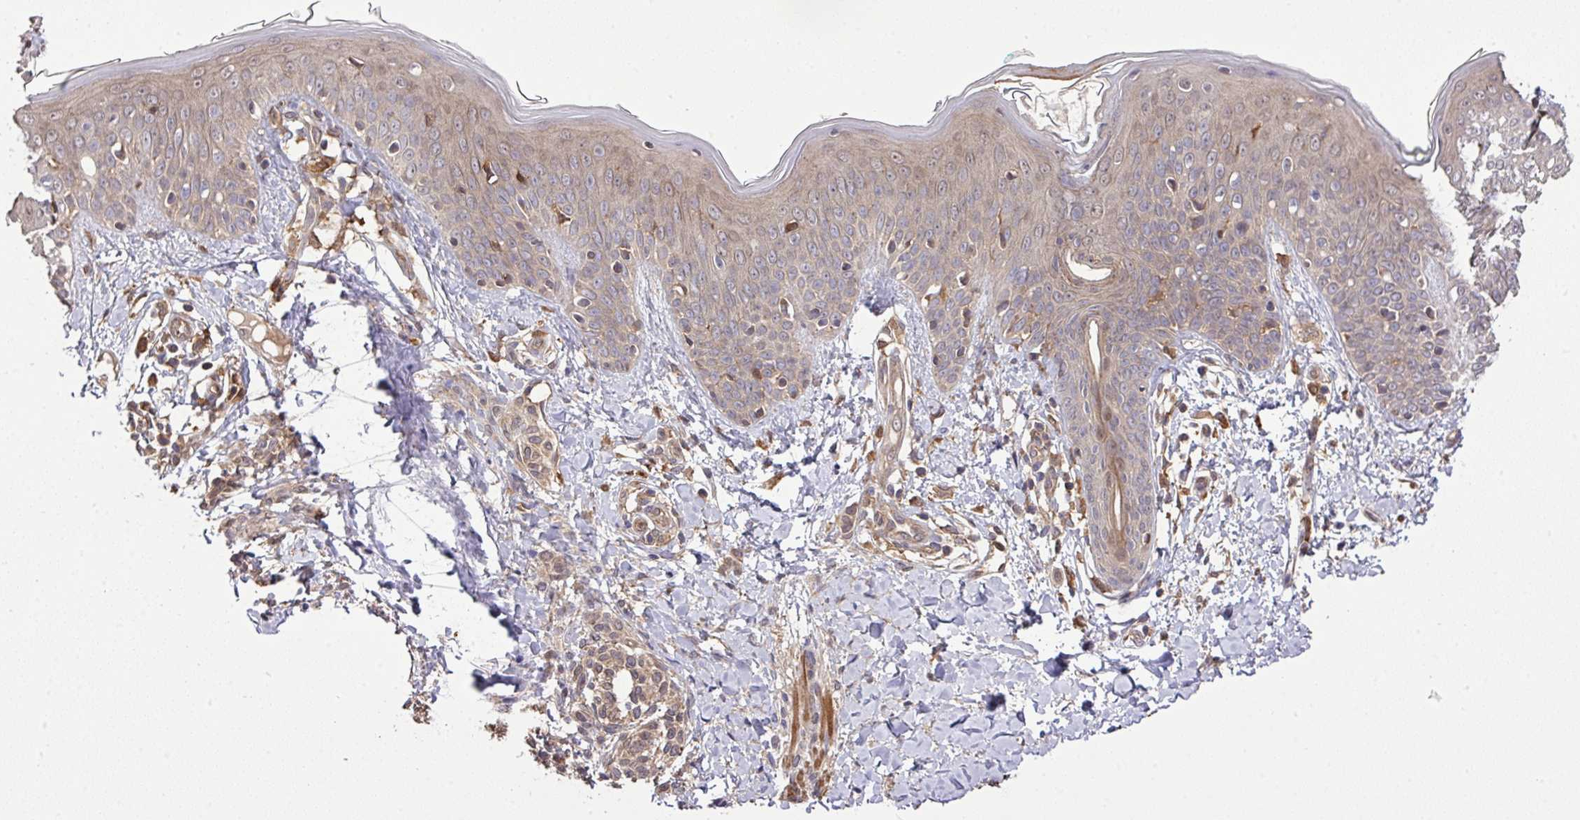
{"staining": {"intensity": "moderate", "quantity": "25%-75%", "location": "cytoplasmic/membranous"}, "tissue": "skin", "cell_type": "Fibroblasts", "image_type": "normal", "snomed": [{"axis": "morphology", "description": "Normal tissue, NOS"}, {"axis": "topography", "description": "Skin"}], "caption": "DAB immunohistochemical staining of benign skin displays moderate cytoplasmic/membranous protein staining in approximately 25%-75% of fibroblasts. (Brightfield microscopy of DAB IHC at high magnification).", "gene": "ARPIN", "patient": {"sex": "male", "age": 16}}